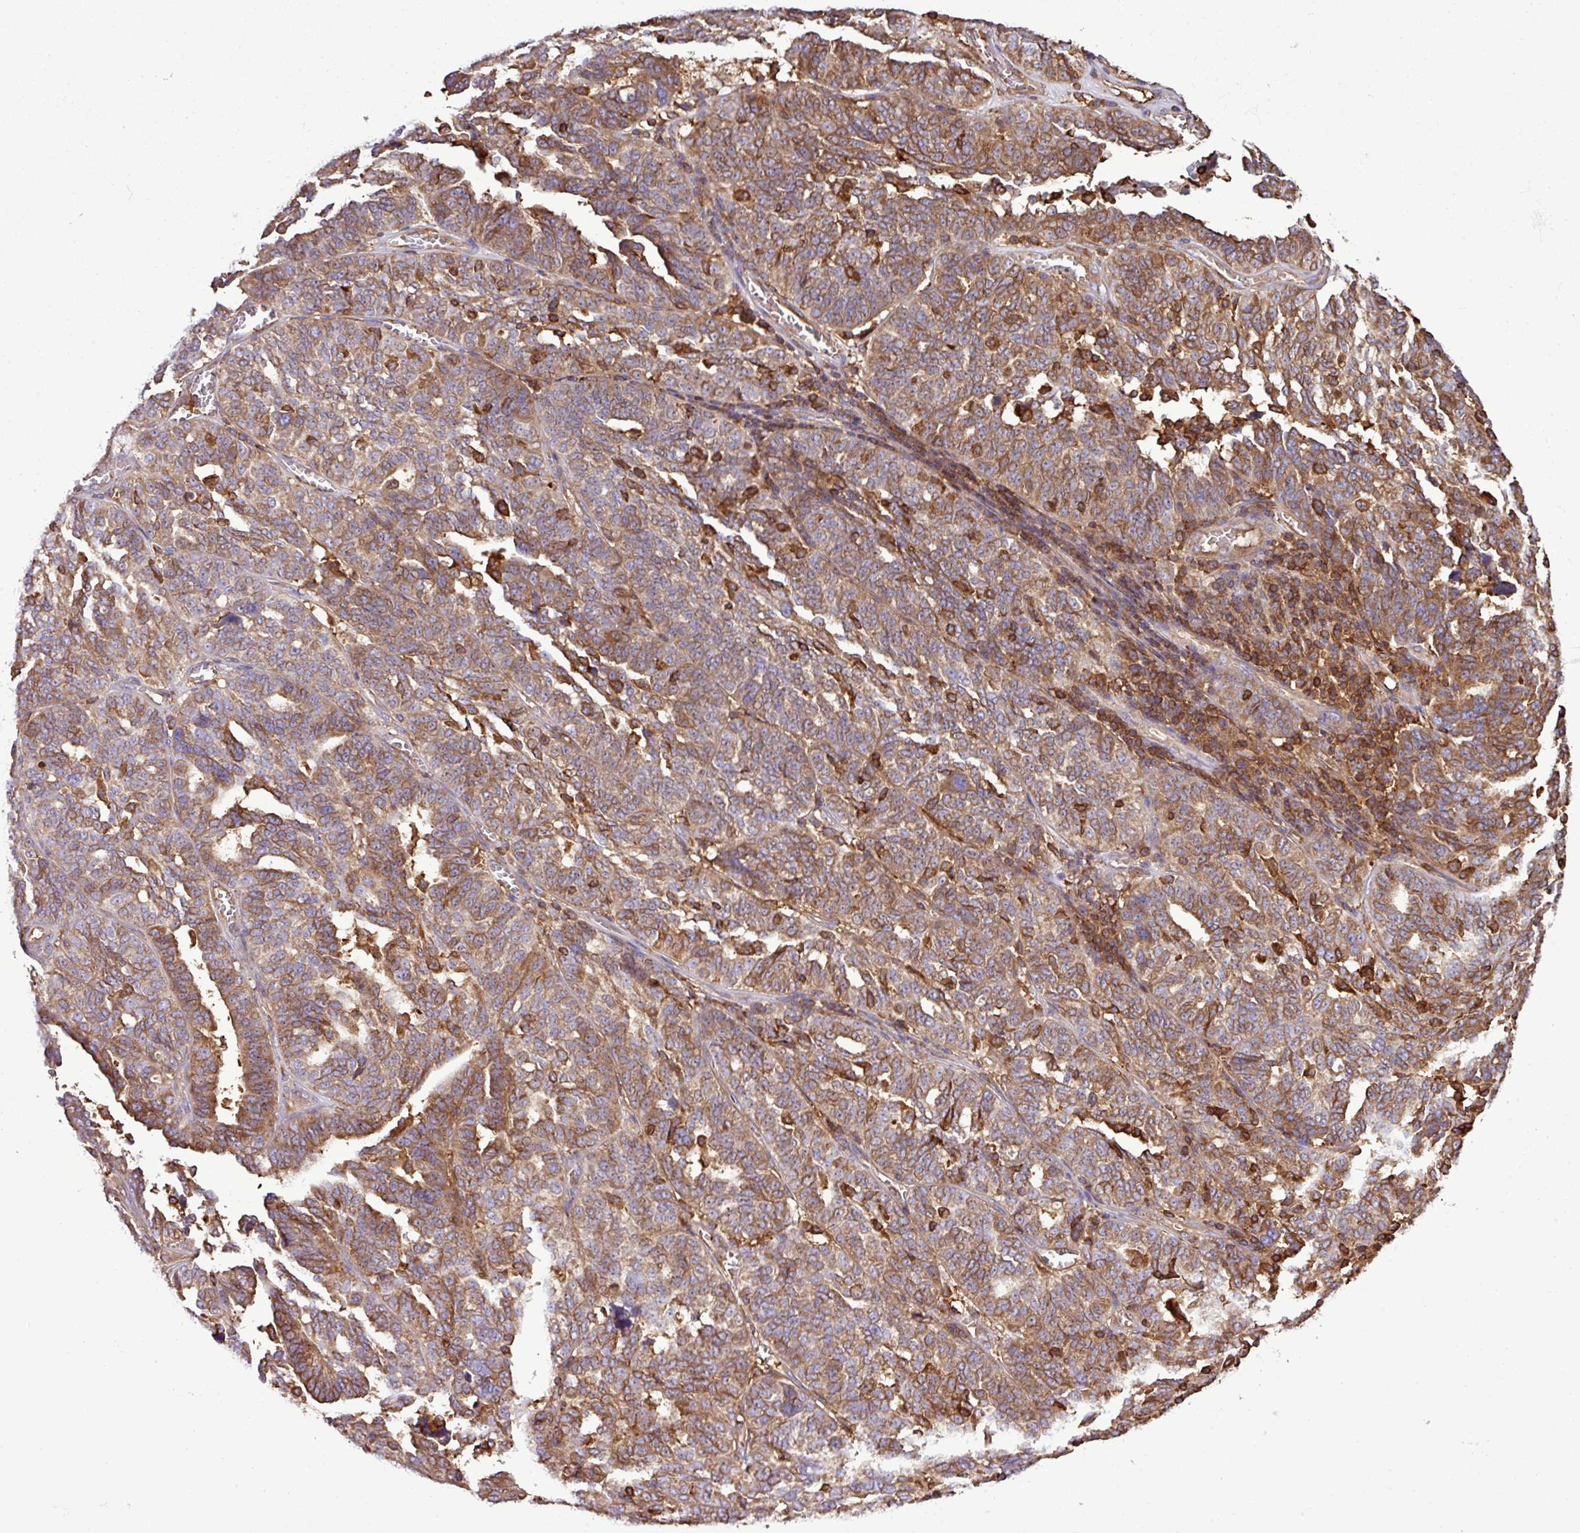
{"staining": {"intensity": "moderate", "quantity": ">75%", "location": "cytoplasmic/membranous"}, "tissue": "ovarian cancer", "cell_type": "Tumor cells", "image_type": "cancer", "snomed": [{"axis": "morphology", "description": "Cystadenocarcinoma, serous, NOS"}, {"axis": "topography", "description": "Ovary"}], "caption": "Tumor cells demonstrate medium levels of moderate cytoplasmic/membranous positivity in about >75% of cells in human ovarian cancer. (DAB IHC with brightfield microscopy, high magnification).", "gene": "PGAP6", "patient": {"sex": "female", "age": 59}}